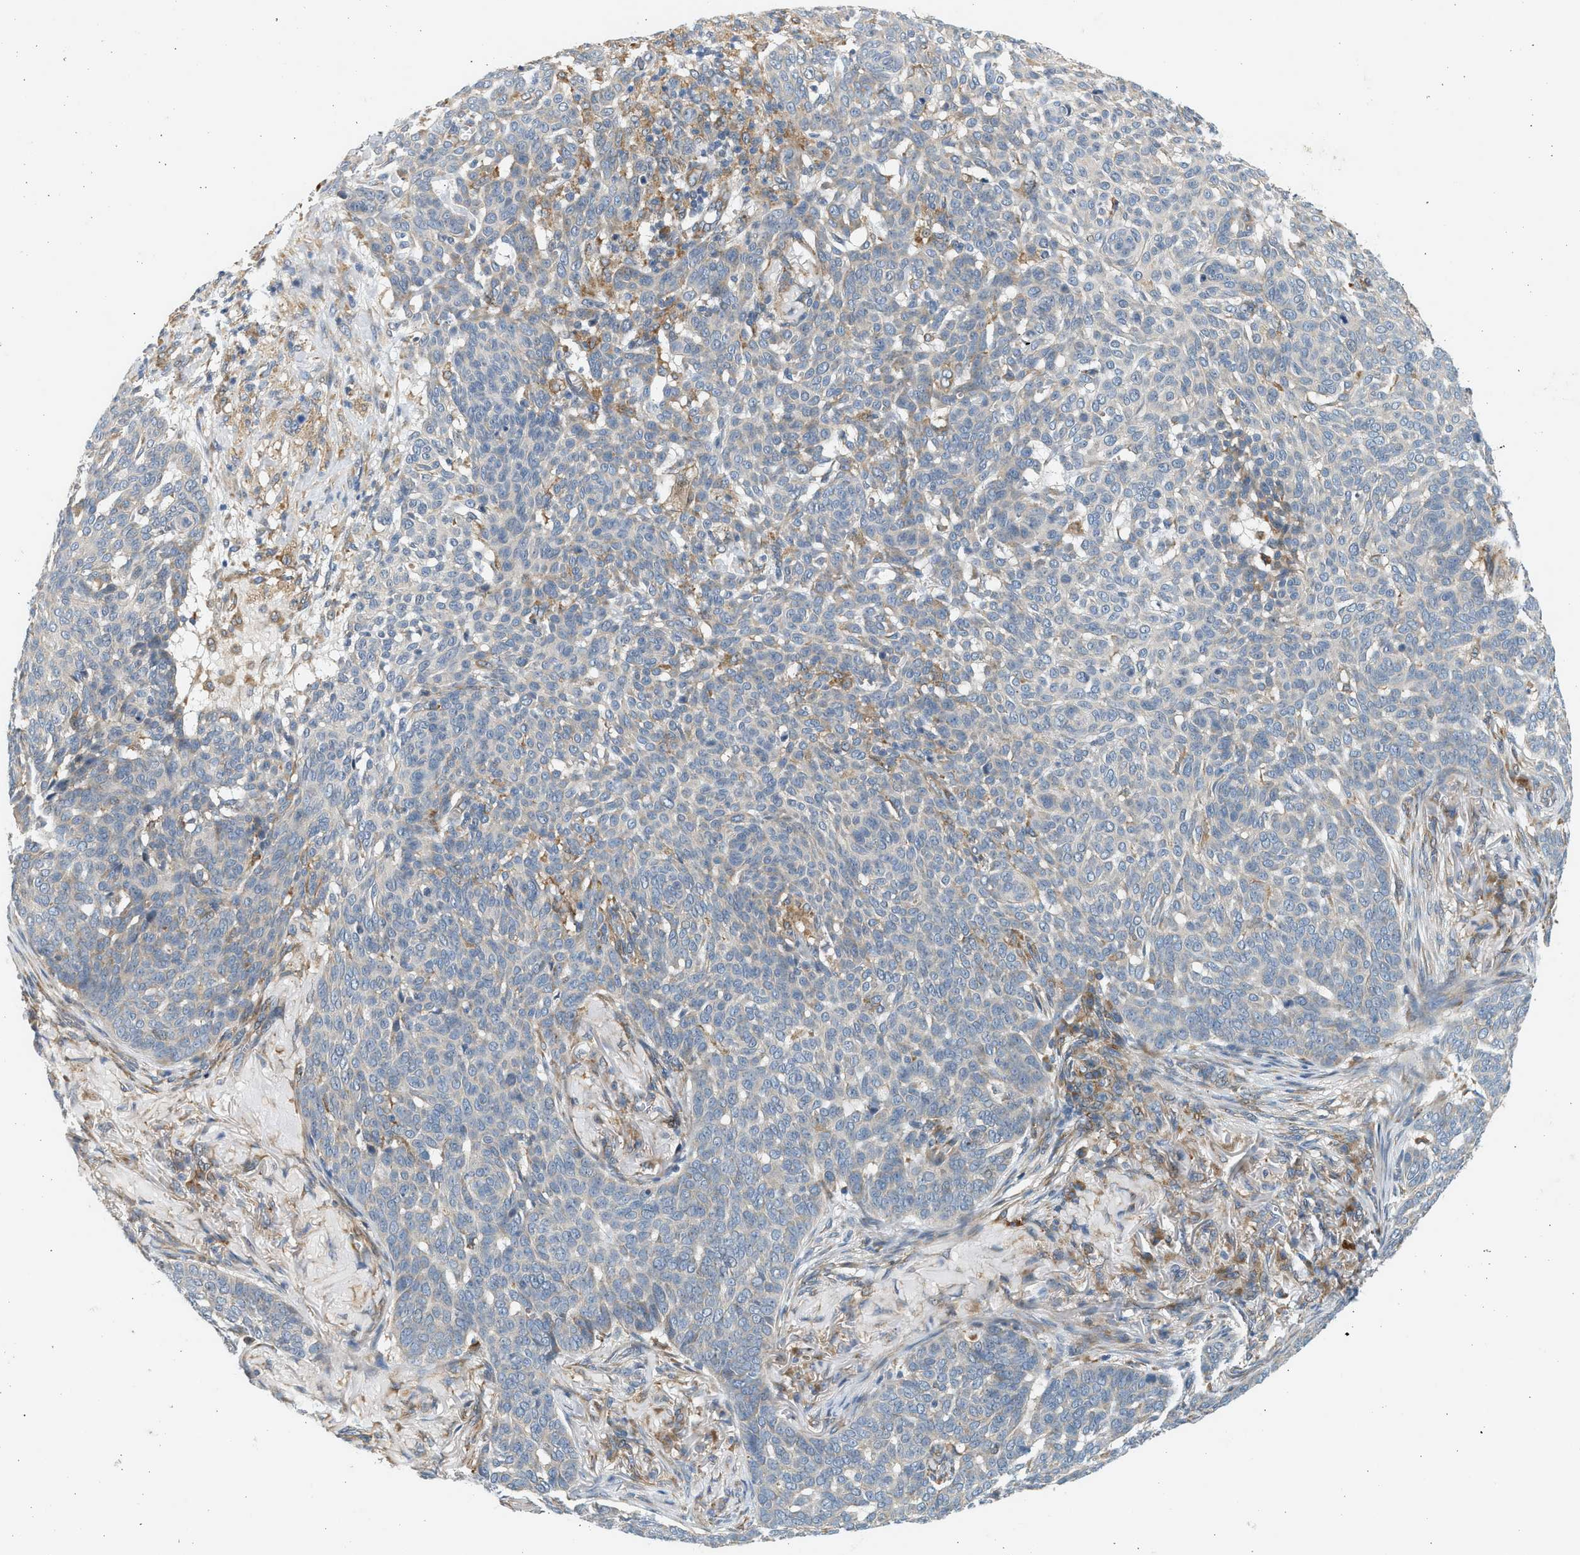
{"staining": {"intensity": "negative", "quantity": "none", "location": "none"}, "tissue": "skin cancer", "cell_type": "Tumor cells", "image_type": "cancer", "snomed": [{"axis": "morphology", "description": "Basal cell carcinoma"}, {"axis": "topography", "description": "Skin"}], "caption": "An IHC micrograph of basal cell carcinoma (skin) is shown. There is no staining in tumor cells of basal cell carcinoma (skin). Brightfield microscopy of immunohistochemistry stained with DAB (brown) and hematoxylin (blue), captured at high magnification.", "gene": "KDELR2", "patient": {"sex": "male", "age": 85}}